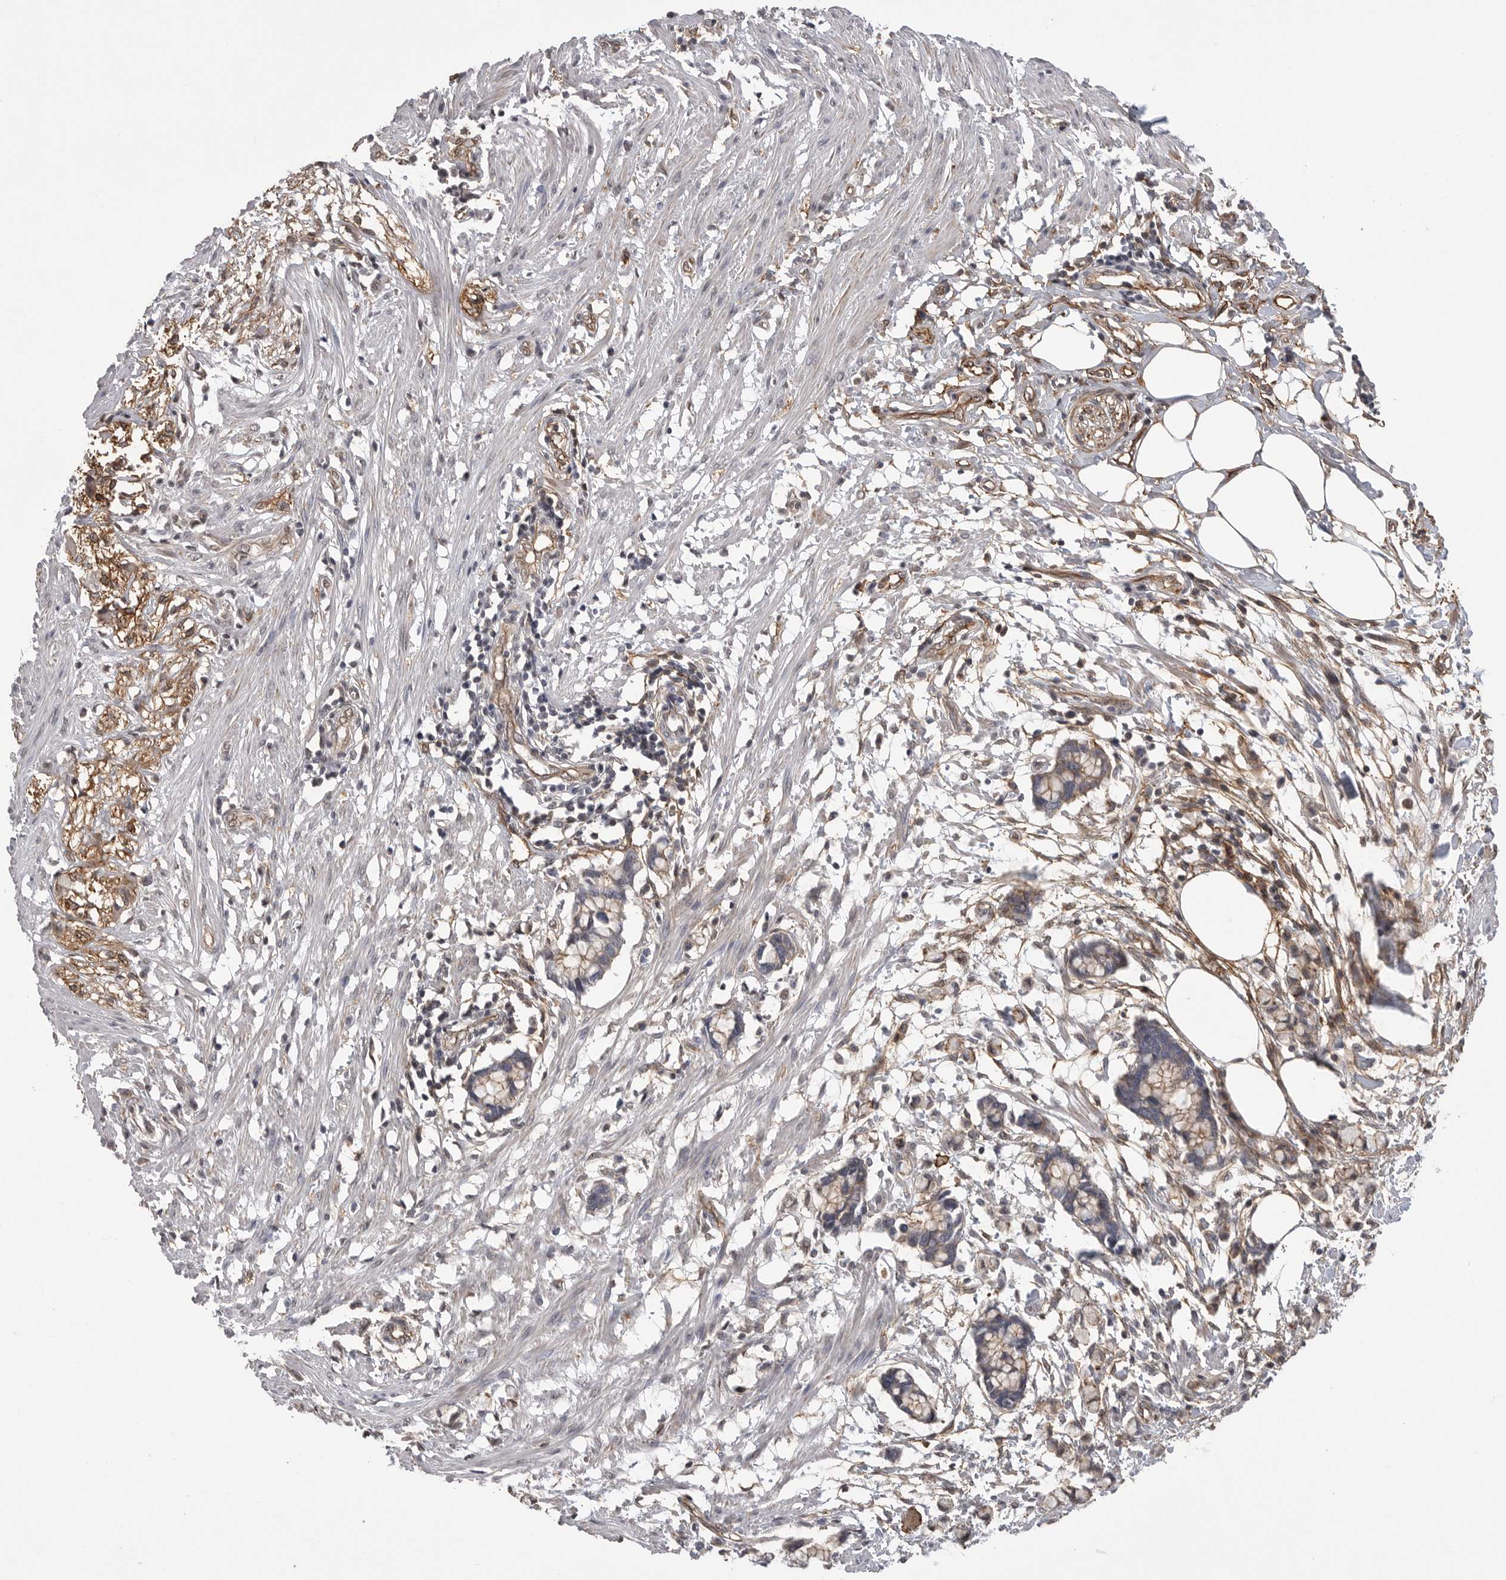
{"staining": {"intensity": "moderate", "quantity": "25%-75%", "location": "cytoplasmic/membranous"}, "tissue": "smooth muscle", "cell_type": "Smooth muscle cells", "image_type": "normal", "snomed": [{"axis": "morphology", "description": "Normal tissue, NOS"}, {"axis": "morphology", "description": "Adenocarcinoma, NOS"}, {"axis": "topography", "description": "Smooth muscle"}, {"axis": "topography", "description": "Colon"}], "caption": "Immunohistochemistry (IHC) photomicrograph of benign smooth muscle stained for a protein (brown), which reveals medium levels of moderate cytoplasmic/membranous expression in approximately 25%-75% of smooth muscle cells.", "gene": "NECTIN1", "patient": {"sex": "male", "age": 14}}